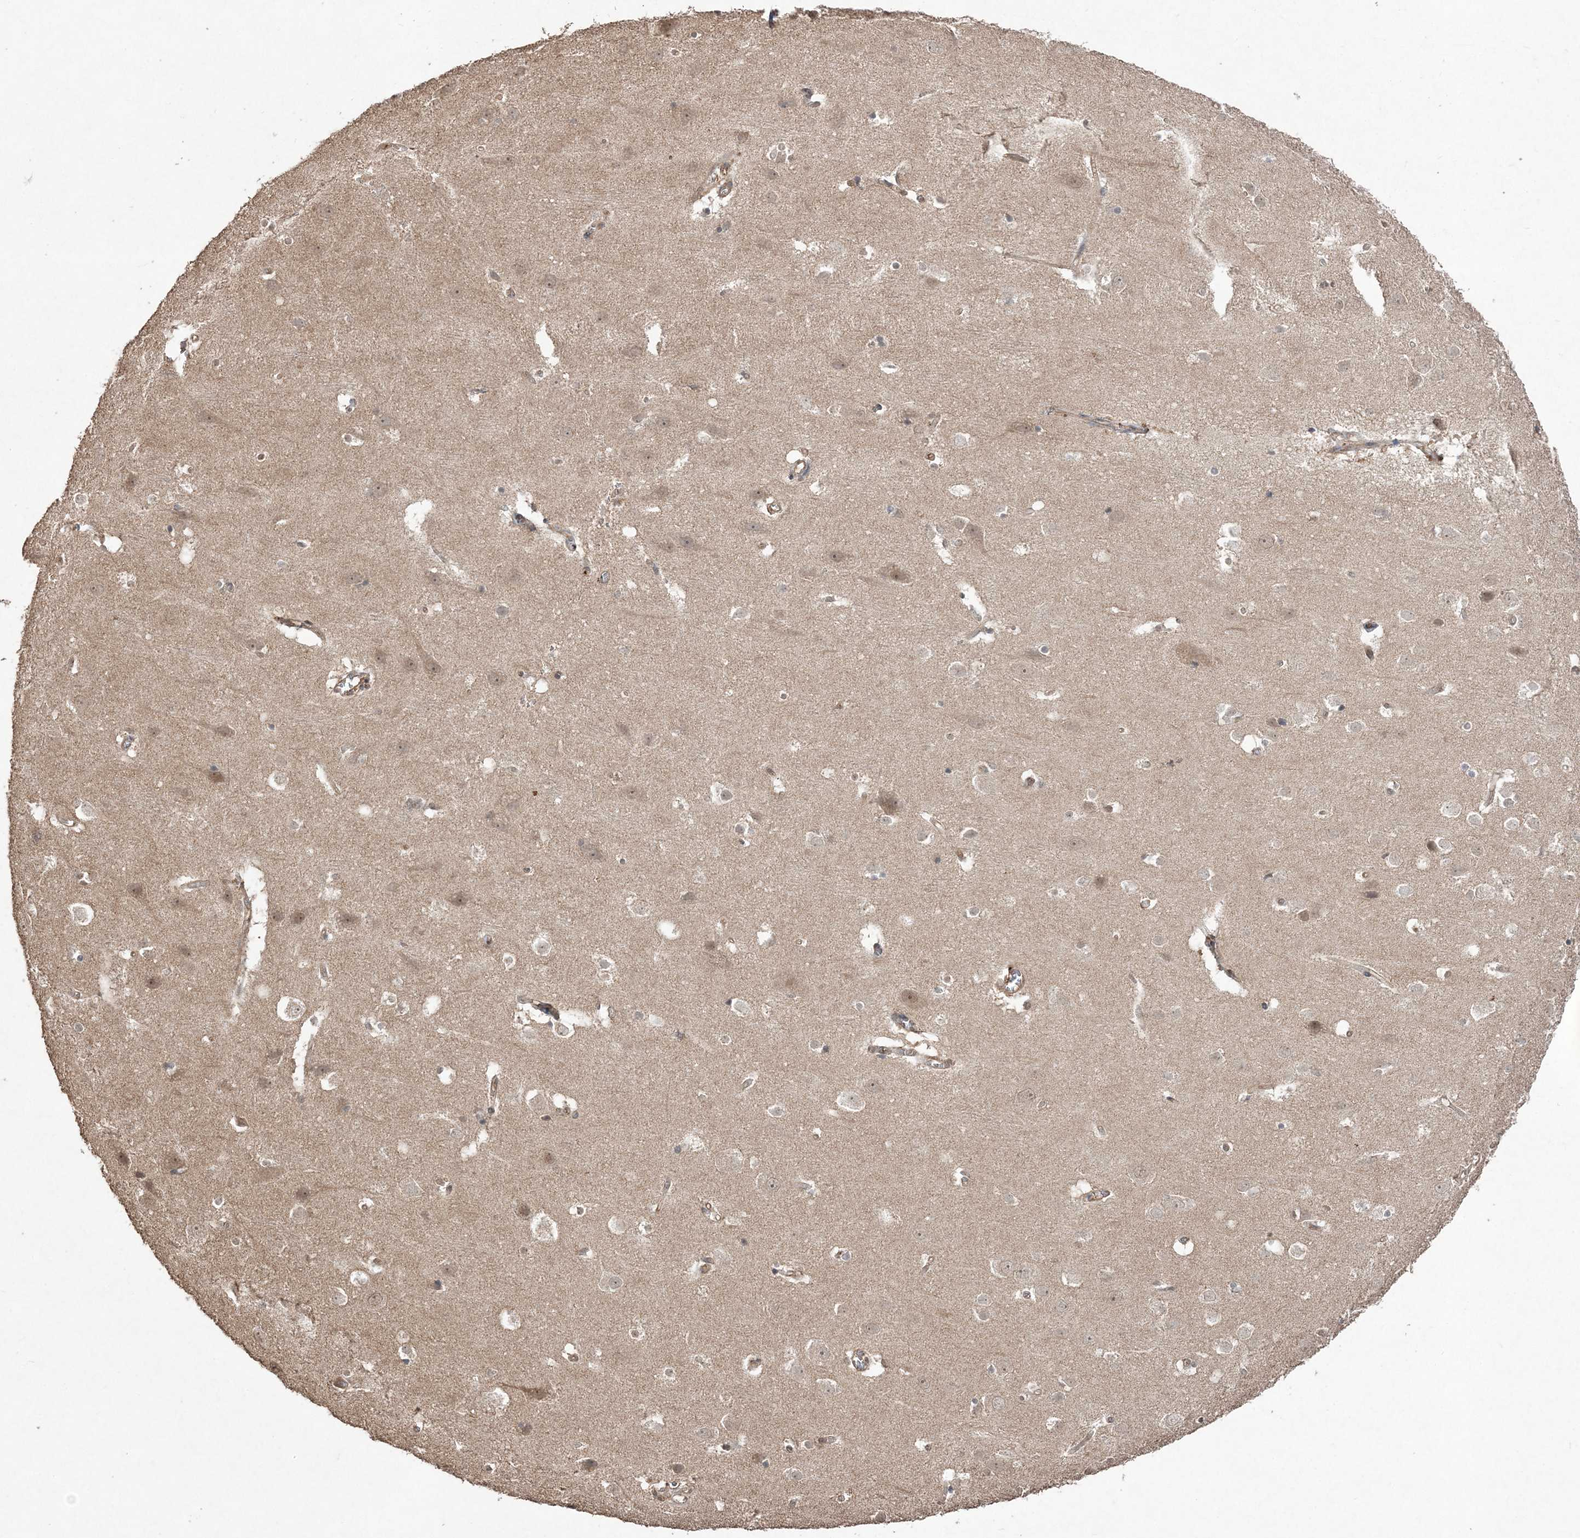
{"staining": {"intensity": "moderate", "quantity": ">75%", "location": "cytoplasmic/membranous"}, "tissue": "cerebral cortex", "cell_type": "Endothelial cells", "image_type": "normal", "snomed": [{"axis": "morphology", "description": "Normal tissue, NOS"}, {"axis": "topography", "description": "Cerebral cortex"}], "caption": "The photomicrograph shows staining of unremarkable cerebral cortex, revealing moderate cytoplasmic/membranous protein staining (brown color) within endothelial cells.", "gene": "EHHADH", "patient": {"sex": "male", "age": 54}}